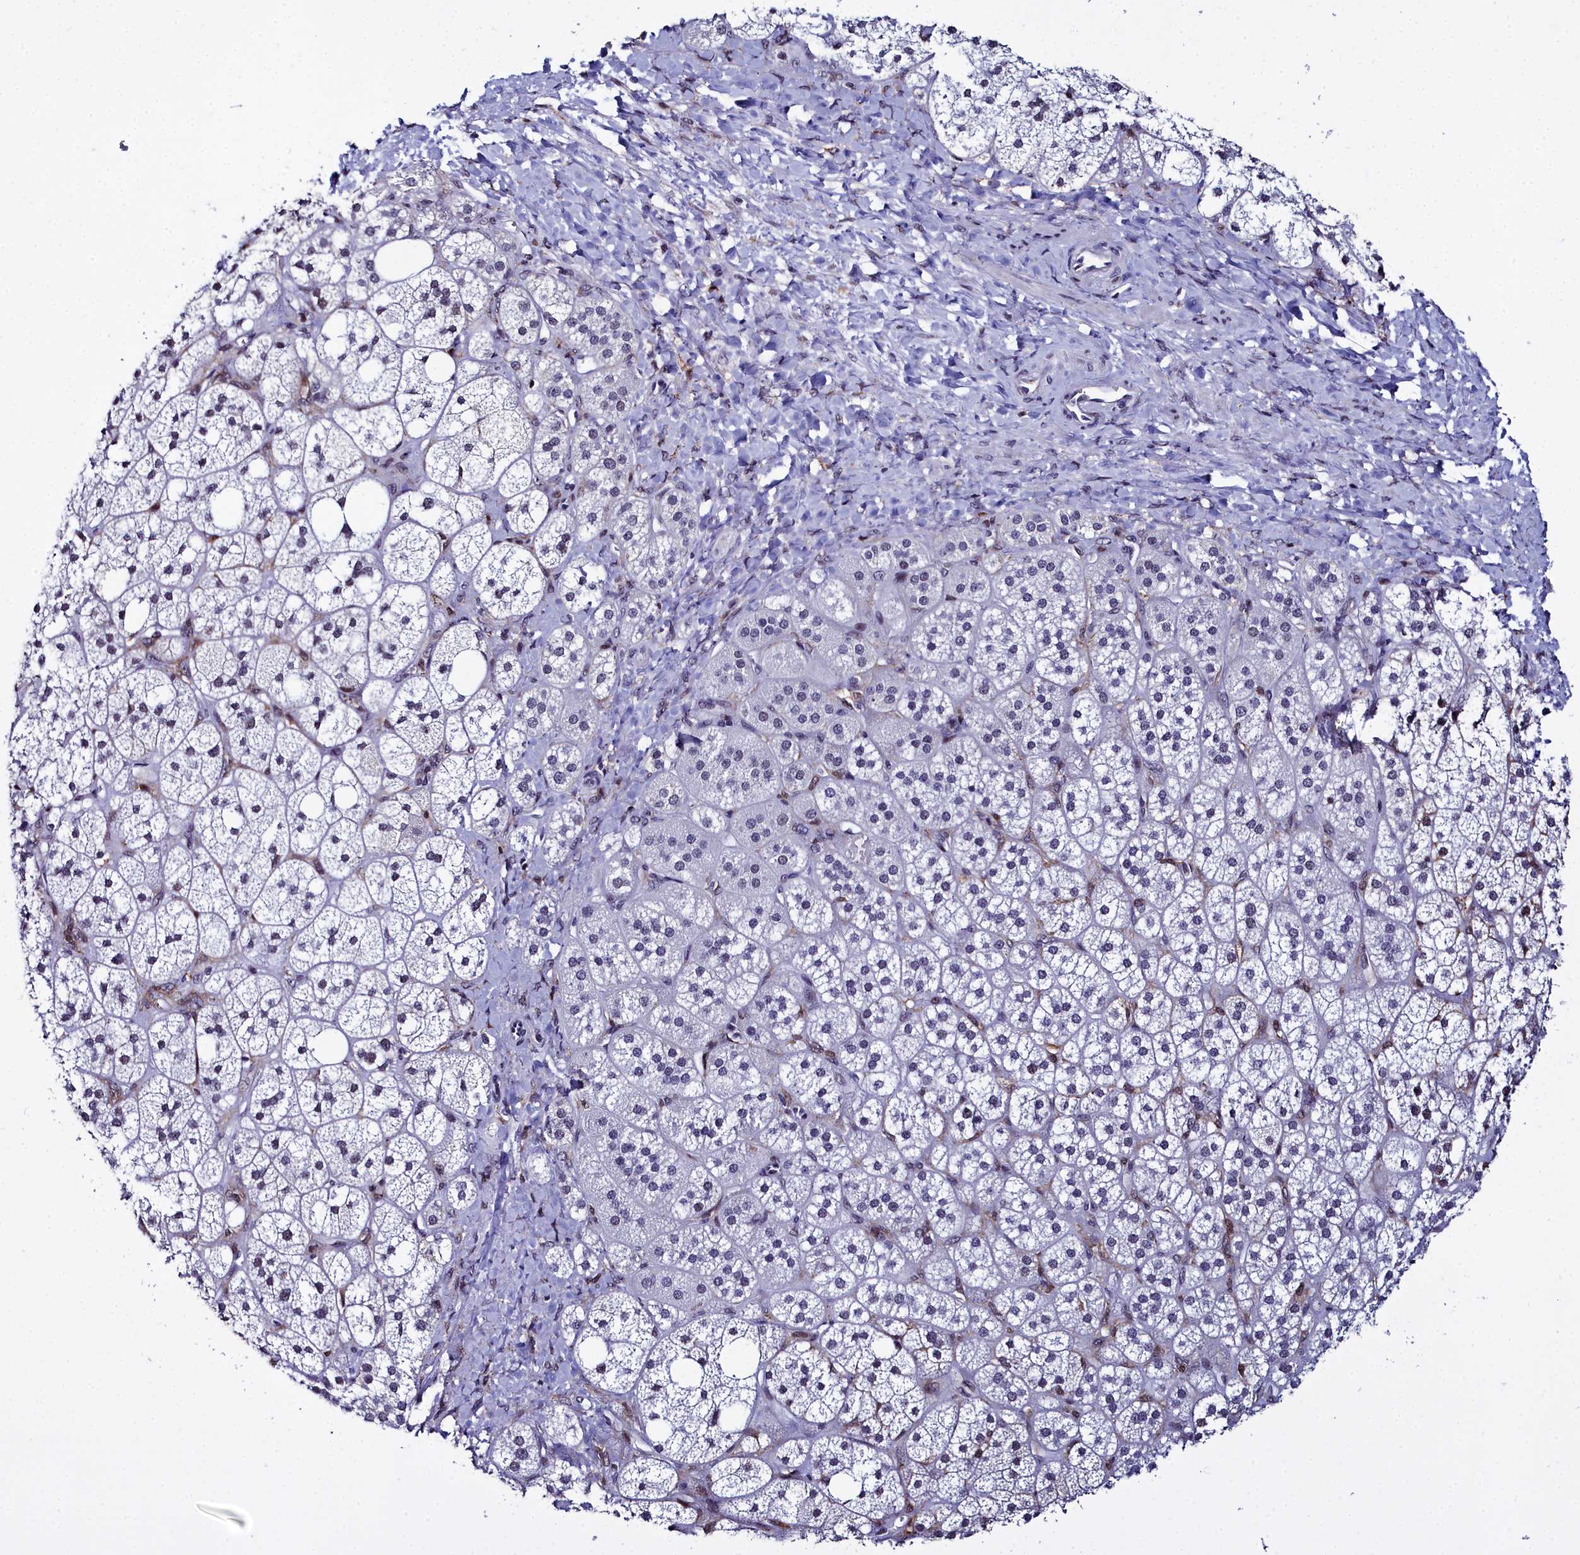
{"staining": {"intensity": "moderate", "quantity": "<25%", "location": "cytoplasmic/membranous,nuclear"}, "tissue": "adrenal gland", "cell_type": "Glandular cells", "image_type": "normal", "snomed": [{"axis": "morphology", "description": "Normal tissue, NOS"}, {"axis": "topography", "description": "Adrenal gland"}], "caption": "An immunohistochemistry histopathology image of benign tissue is shown. Protein staining in brown shows moderate cytoplasmic/membranous,nuclear positivity in adrenal gland within glandular cells. (IHC, brightfield microscopy, high magnification).", "gene": "CCDC97", "patient": {"sex": "male", "age": 61}}